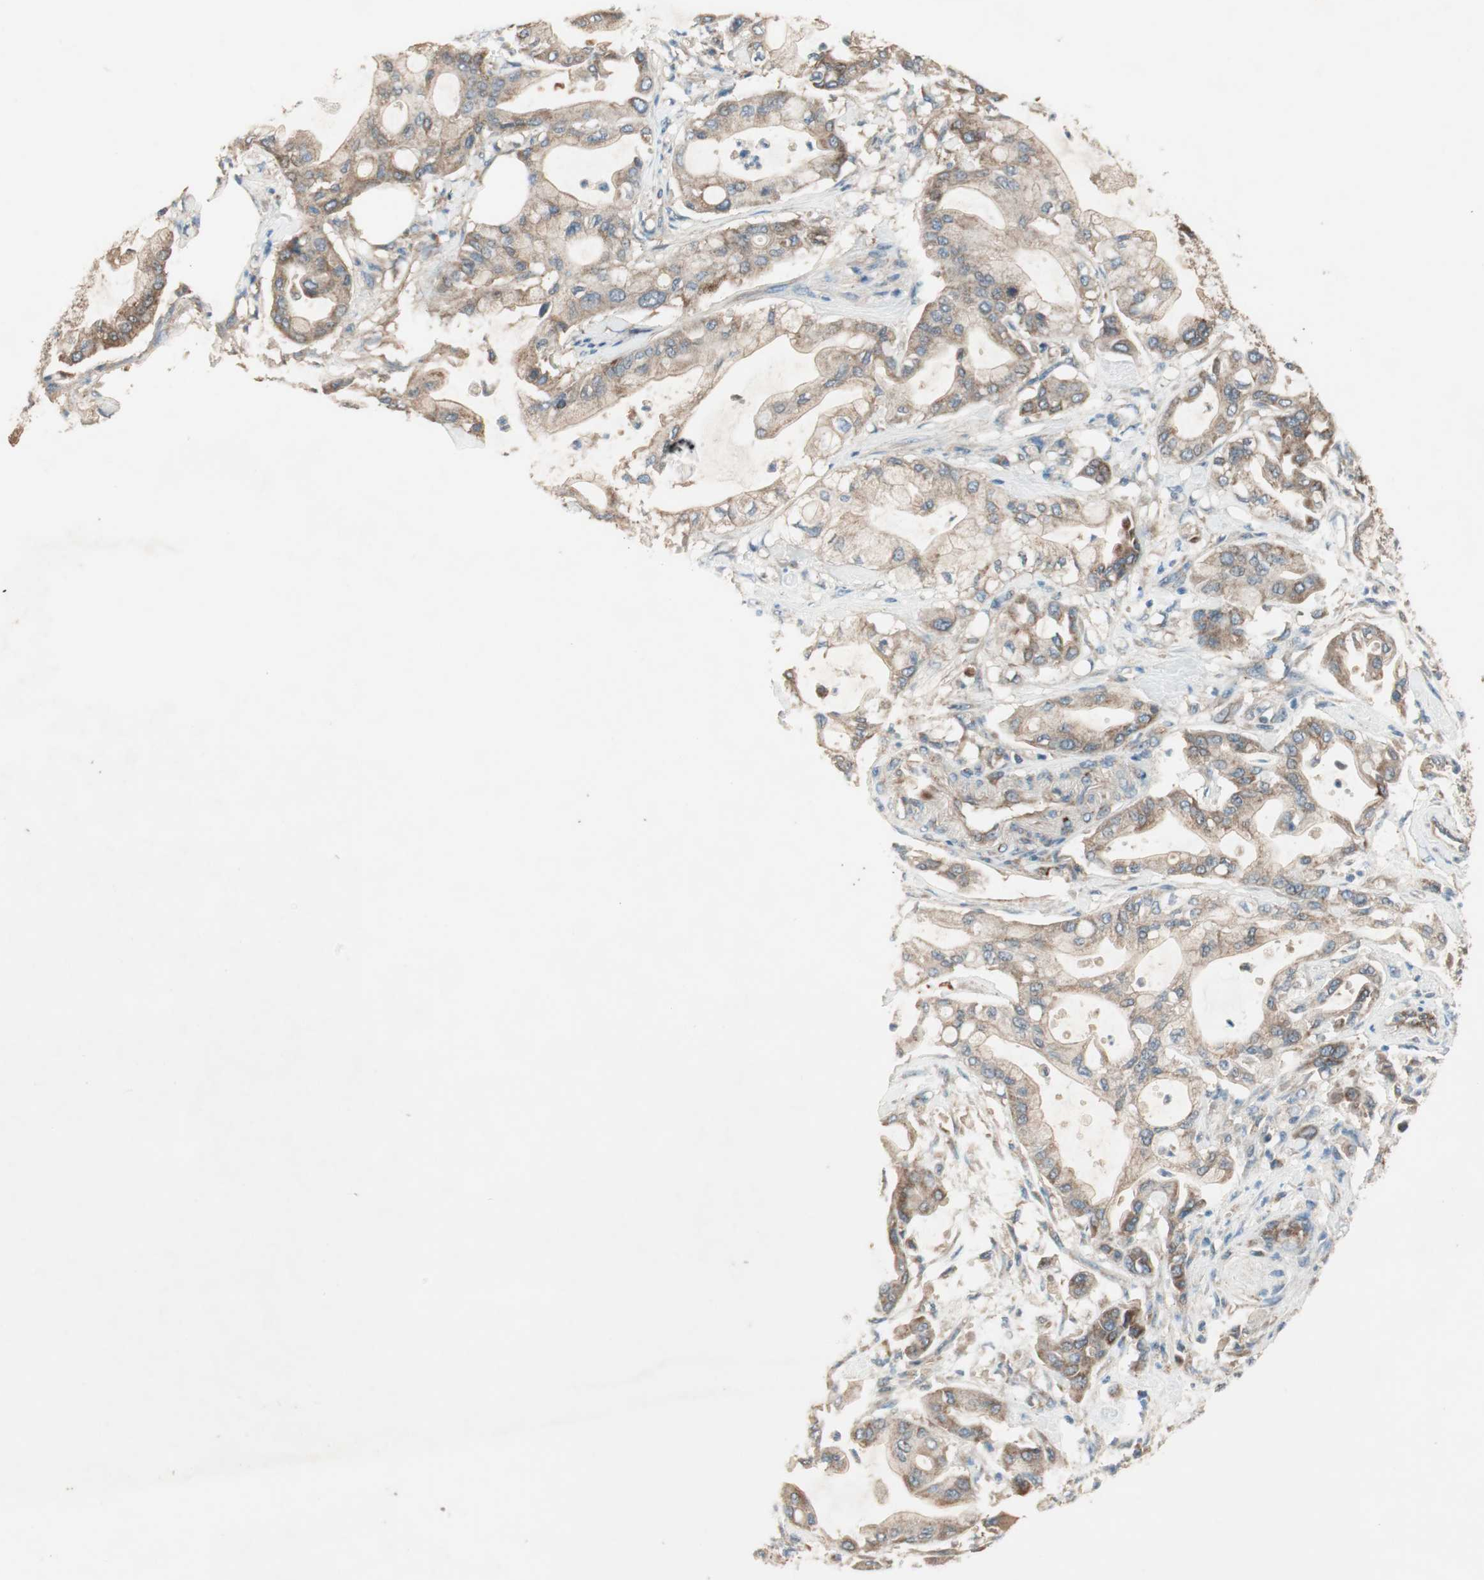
{"staining": {"intensity": "moderate", "quantity": ">75%", "location": "cytoplasmic/membranous"}, "tissue": "pancreatic cancer", "cell_type": "Tumor cells", "image_type": "cancer", "snomed": [{"axis": "morphology", "description": "Adenocarcinoma, NOS"}, {"axis": "morphology", "description": "Adenocarcinoma, metastatic, NOS"}, {"axis": "topography", "description": "Lymph node"}, {"axis": "topography", "description": "Pancreas"}, {"axis": "topography", "description": "Duodenum"}], "caption": "Immunohistochemical staining of pancreatic cancer demonstrates medium levels of moderate cytoplasmic/membranous protein staining in about >75% of tumor cells.", "gene": "CC2D1A", "patient": {"sex": "female", "age": 64}}